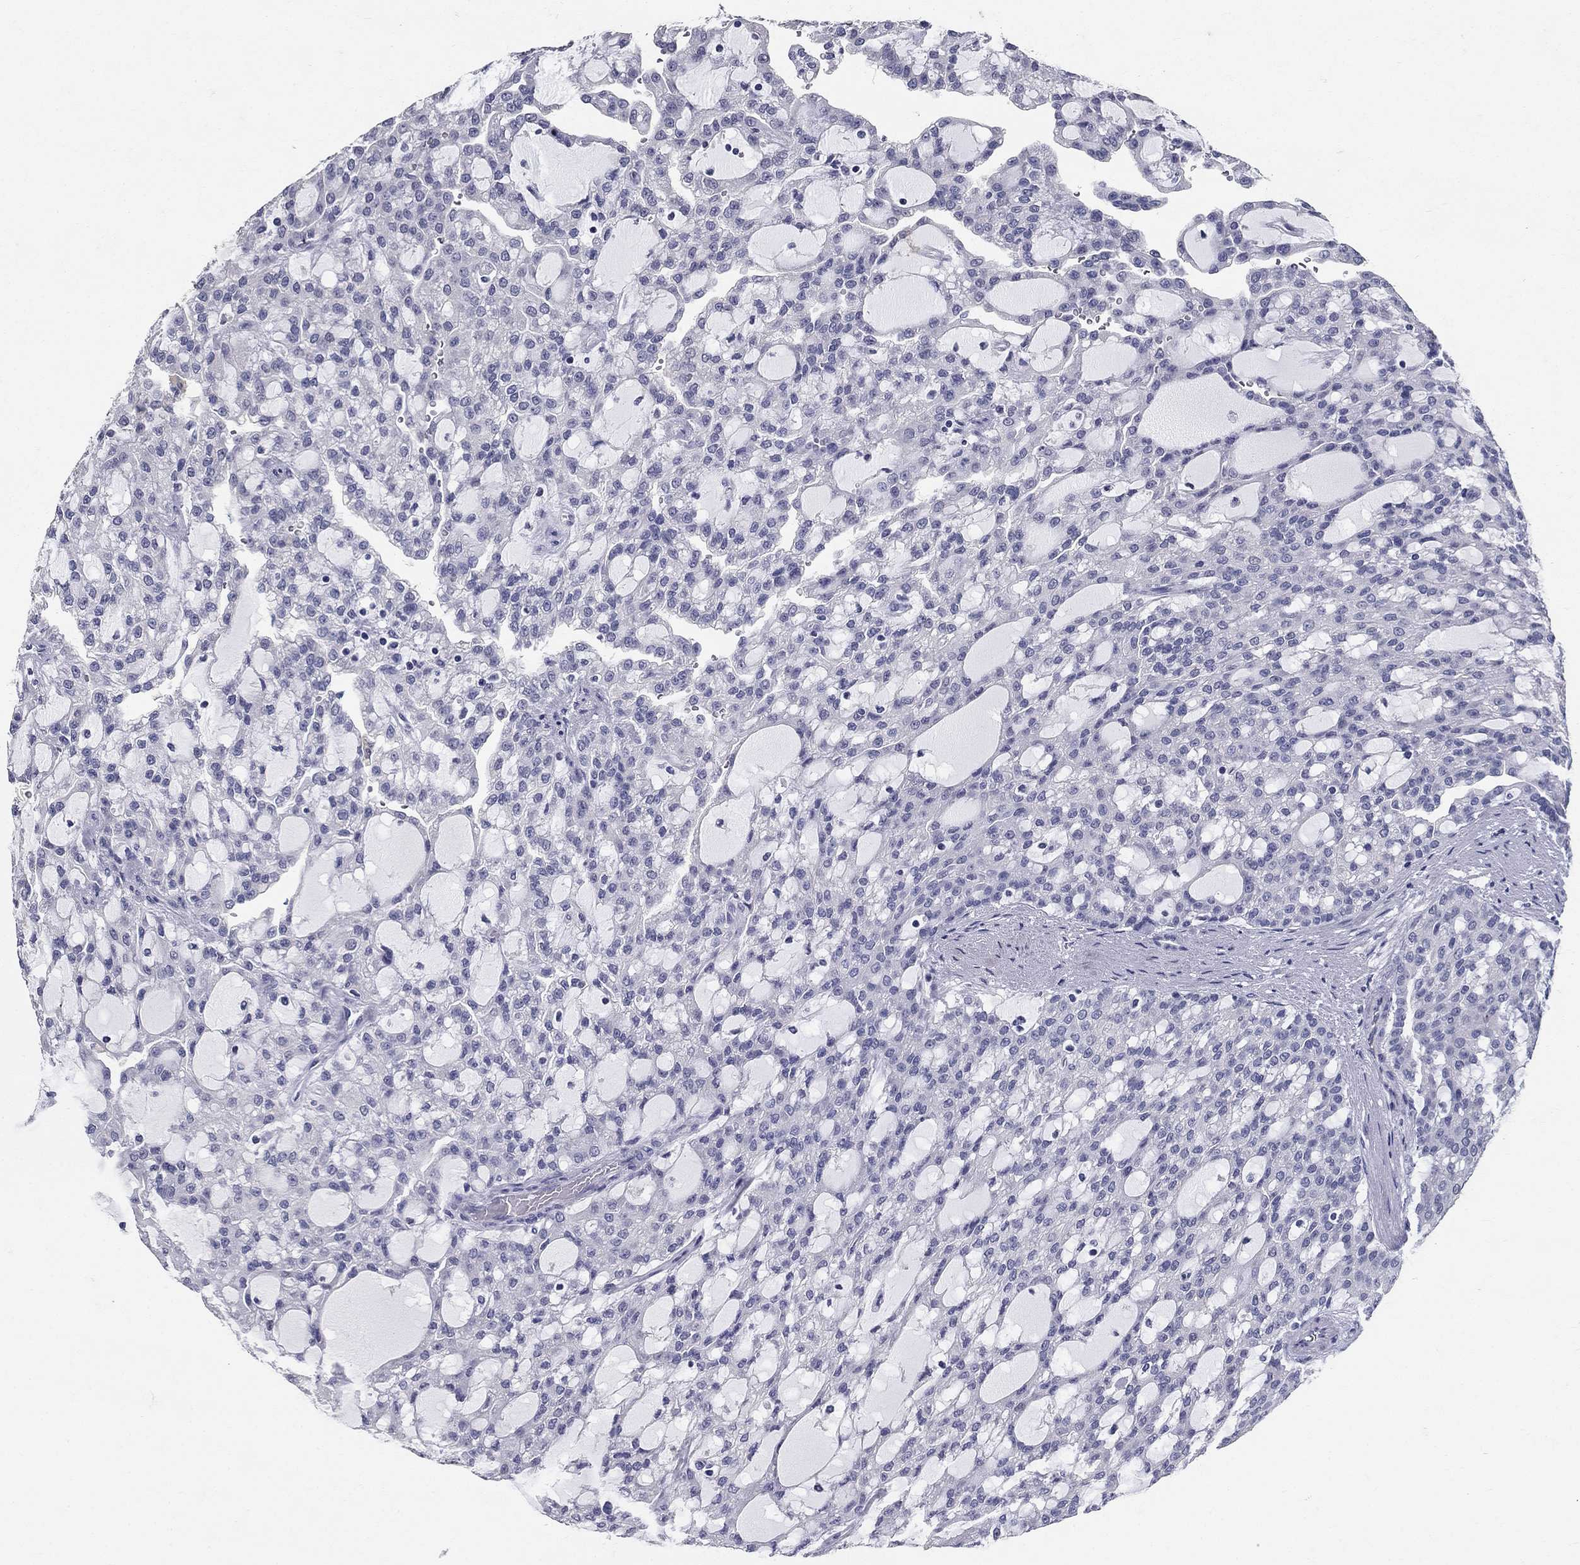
{"staining": {"intensity": "negative", "quantity": "none", "location": "none"}, "tissue": "renal cancer", "cell_type": "Tumor cells", "image_type": "cancer", "snomed": [{"axis": "morphology", "description": "Adenocarcinoma, NOS"}, {"axis": "topography", "description": "Kidney"}], "caption": "High magnification brightfield microscopy of renal adenocarcinoma stained with DAB (3,3'-diaminobenzidine) (brown) and counterstained with hematoxylin (blue): tumor cells show no significant staining. (DAB immunohistochemistry (IHC) with hematoxylin counter stain).", "gene": "POMC", "patient": {"sex": "male", "age": 63}}